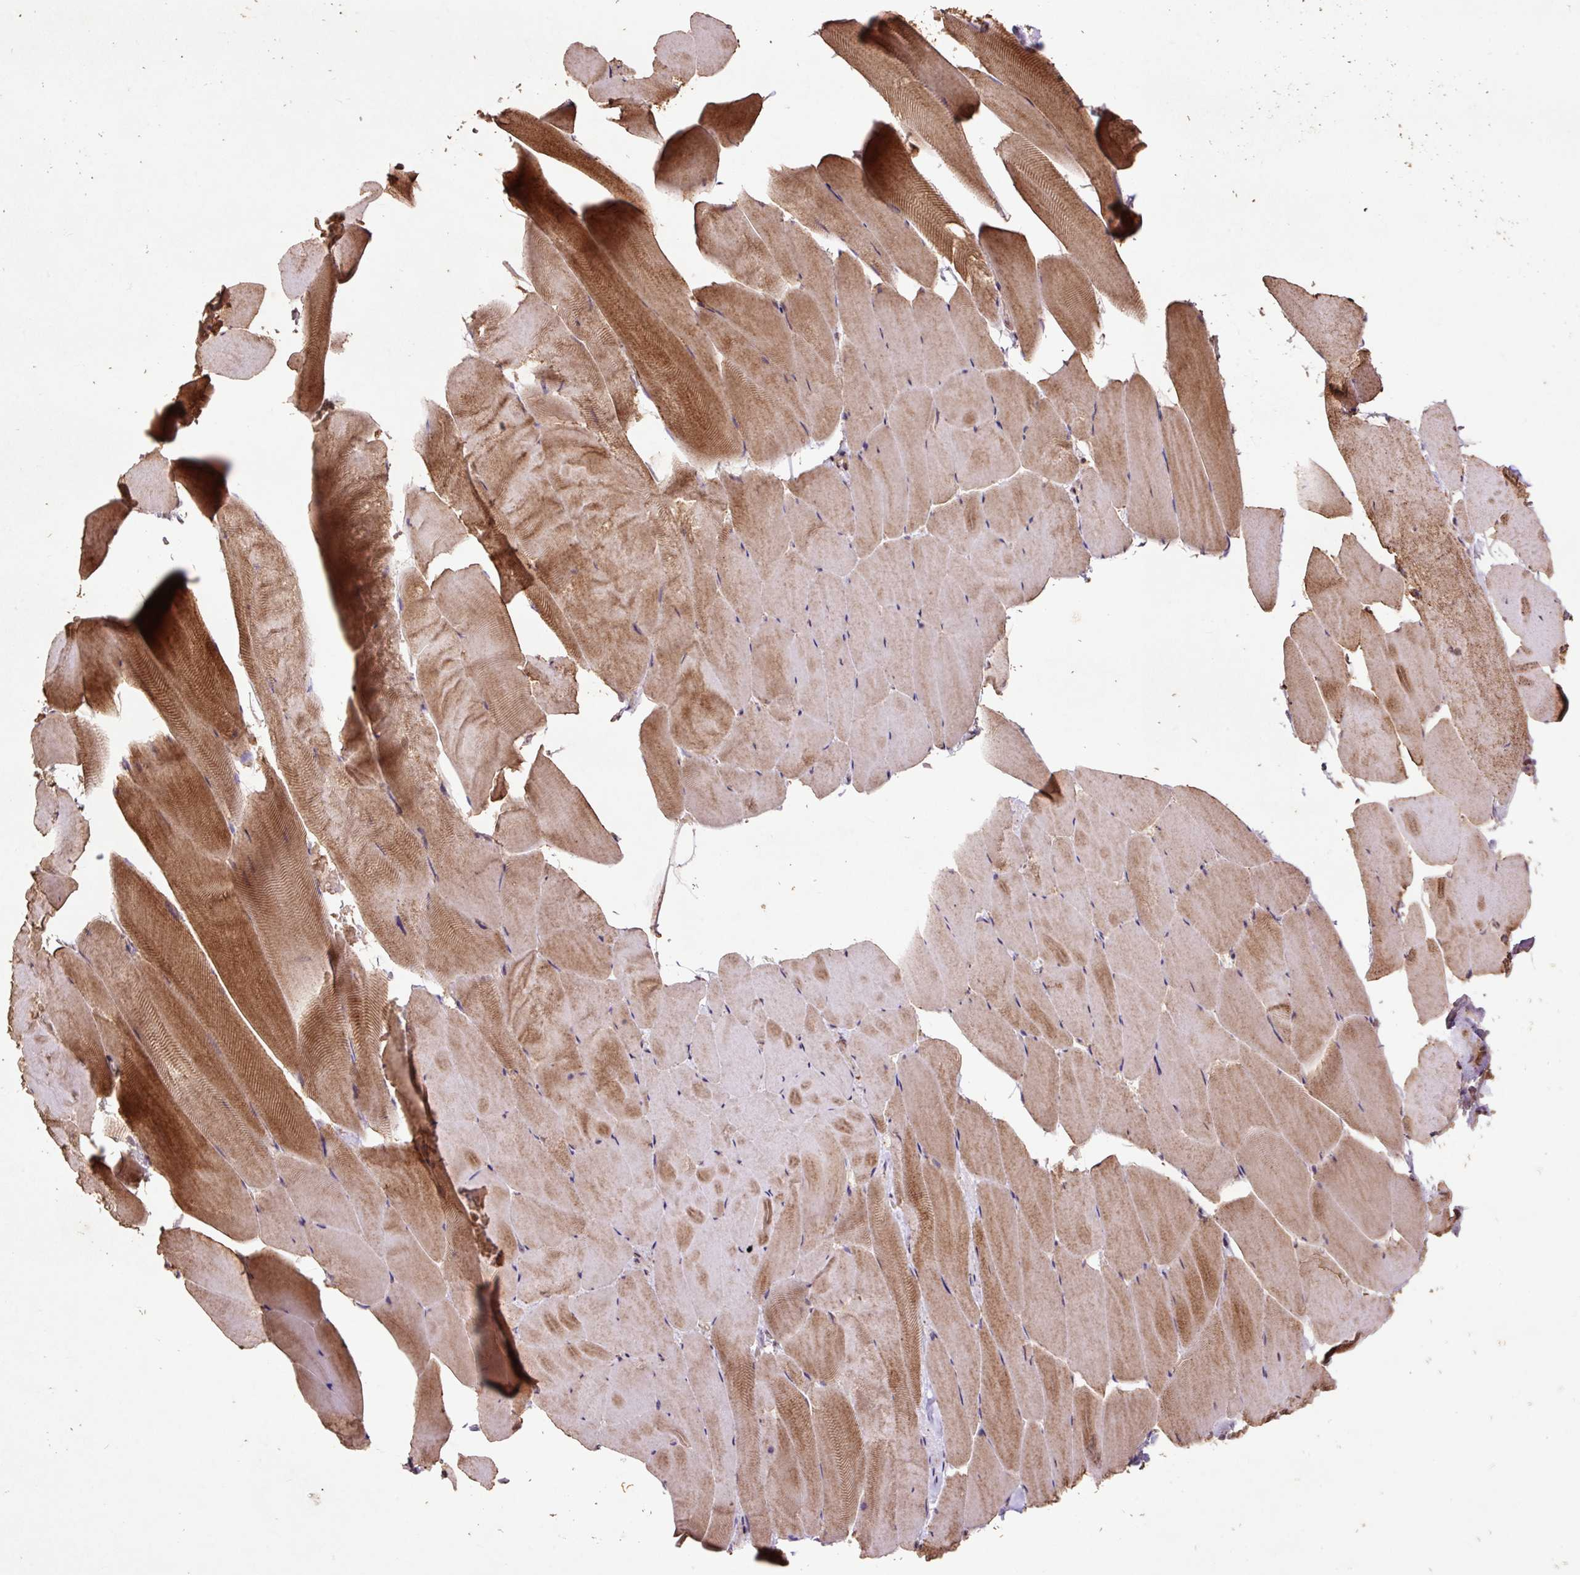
{"staining": {"intensity": "moderate", "quantity": "25%-75%", "location": "cytoplasmic/membranous"}, "tissue": "skeletal muscle", "cell_type": "Myocytes", "image_type": "normal", "snomed": [{"axis": "morphology", "description": "Normal tissue, NOS"}, {"axis": "topography", "description": "Skeletal muscle"}], "caption": "The histopathology image displays immunohistochemical staining of unremarkable skeletal muscle. There is moderate cytoplasmic/membranous staining is identified in about 25%-75% of myocytes. (IHC, brightfield microscopy, high magnification).", "gene": "ATP5F1A", "patient": {"sex": "female", "age": 64}}